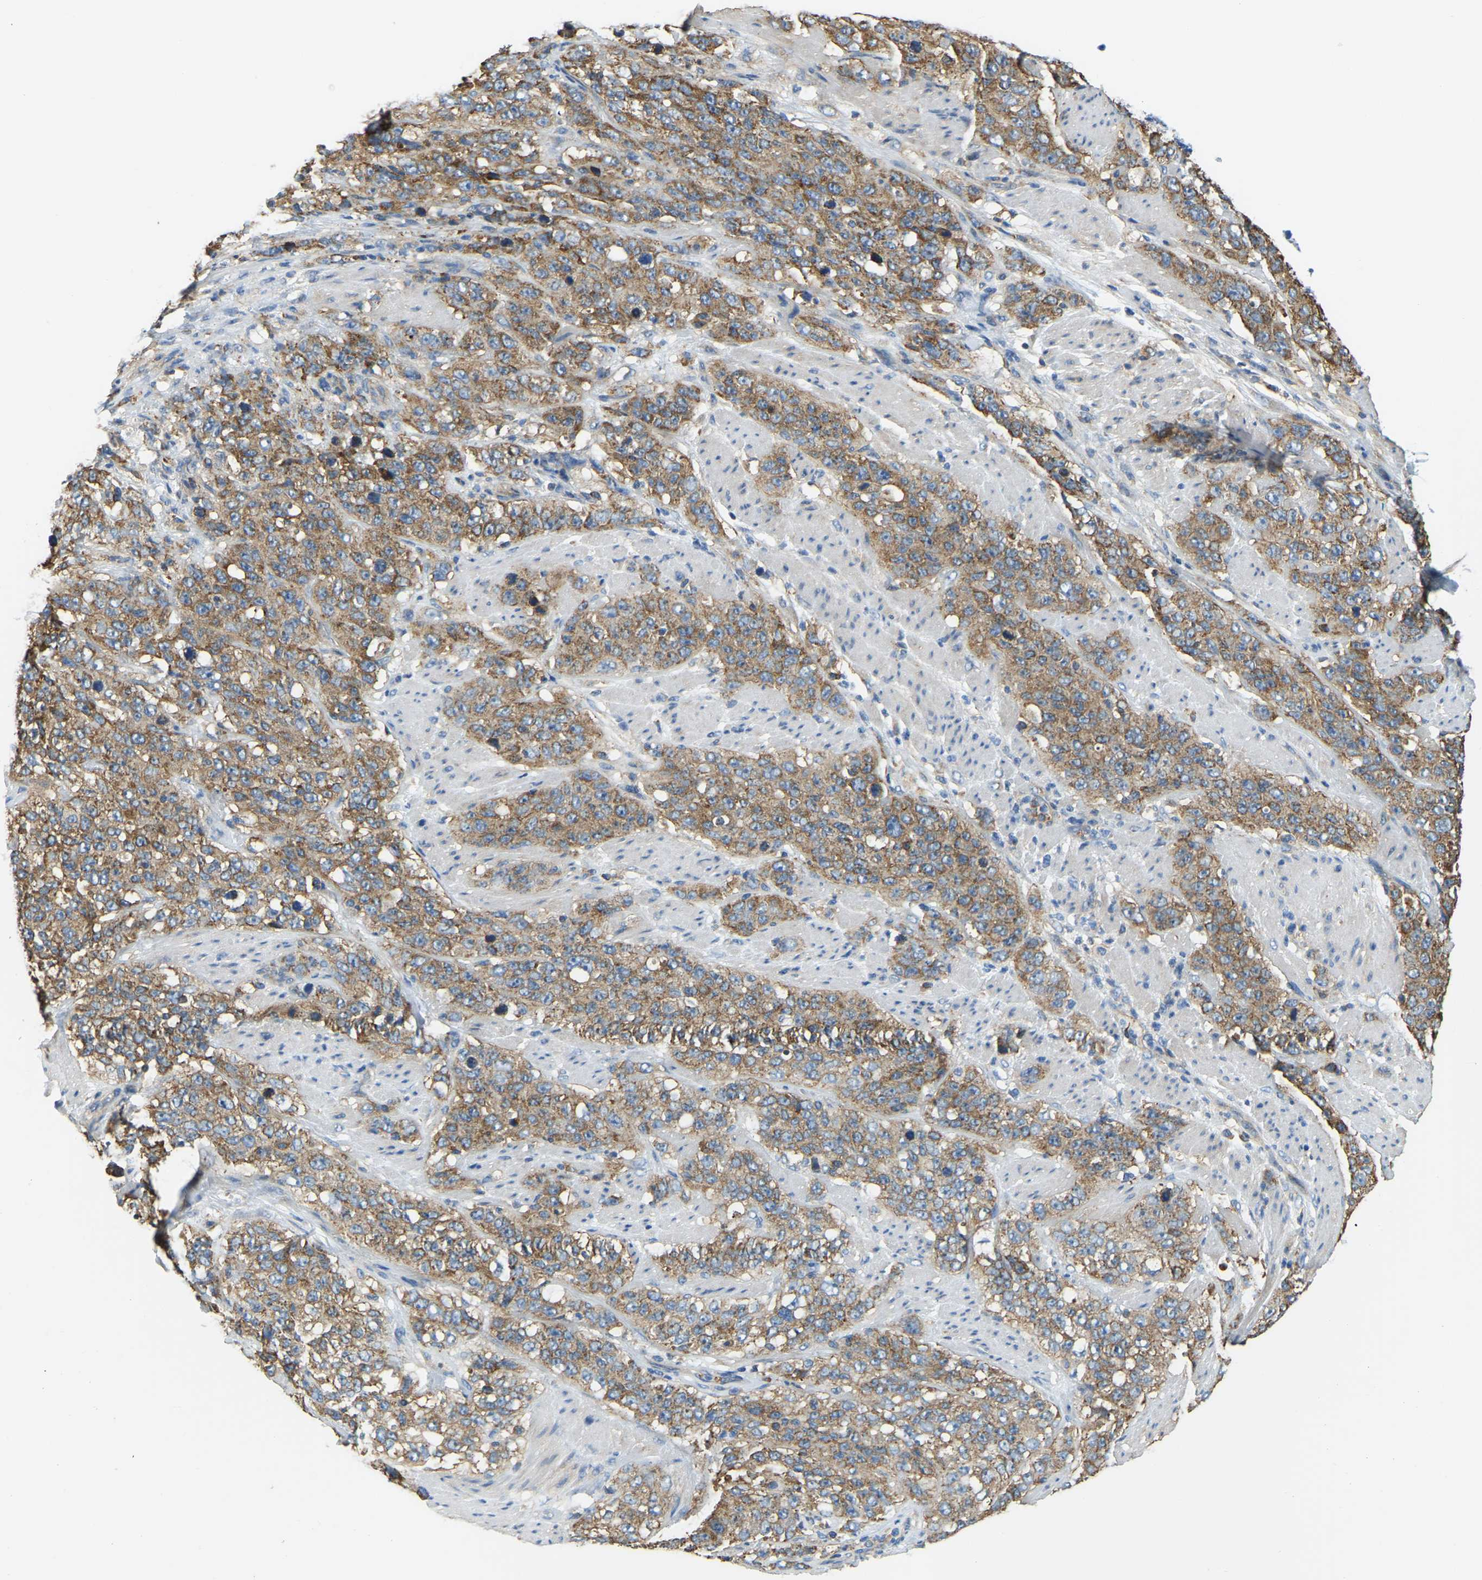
{"staining": {"intensity": "moderate", "quantity": ">75%", "location": "cytoplasmic/membranous"}, "tissue": "stomach cancer", "cell_type": "Tumor cells", "image_type": "cancer", "snomed": [{"axis": "morphology", "description": "Adenocarcinoma, NOS"}, {"axis": "topography", "description": "Stomach"}], "caption": "Human stomach cancer (adenocarcinoma) stained with a protein marker demonstrates moderate staining in tumor cells.", "gene": "AHNAK", "patient": {"sex": "male", "age": 48}}